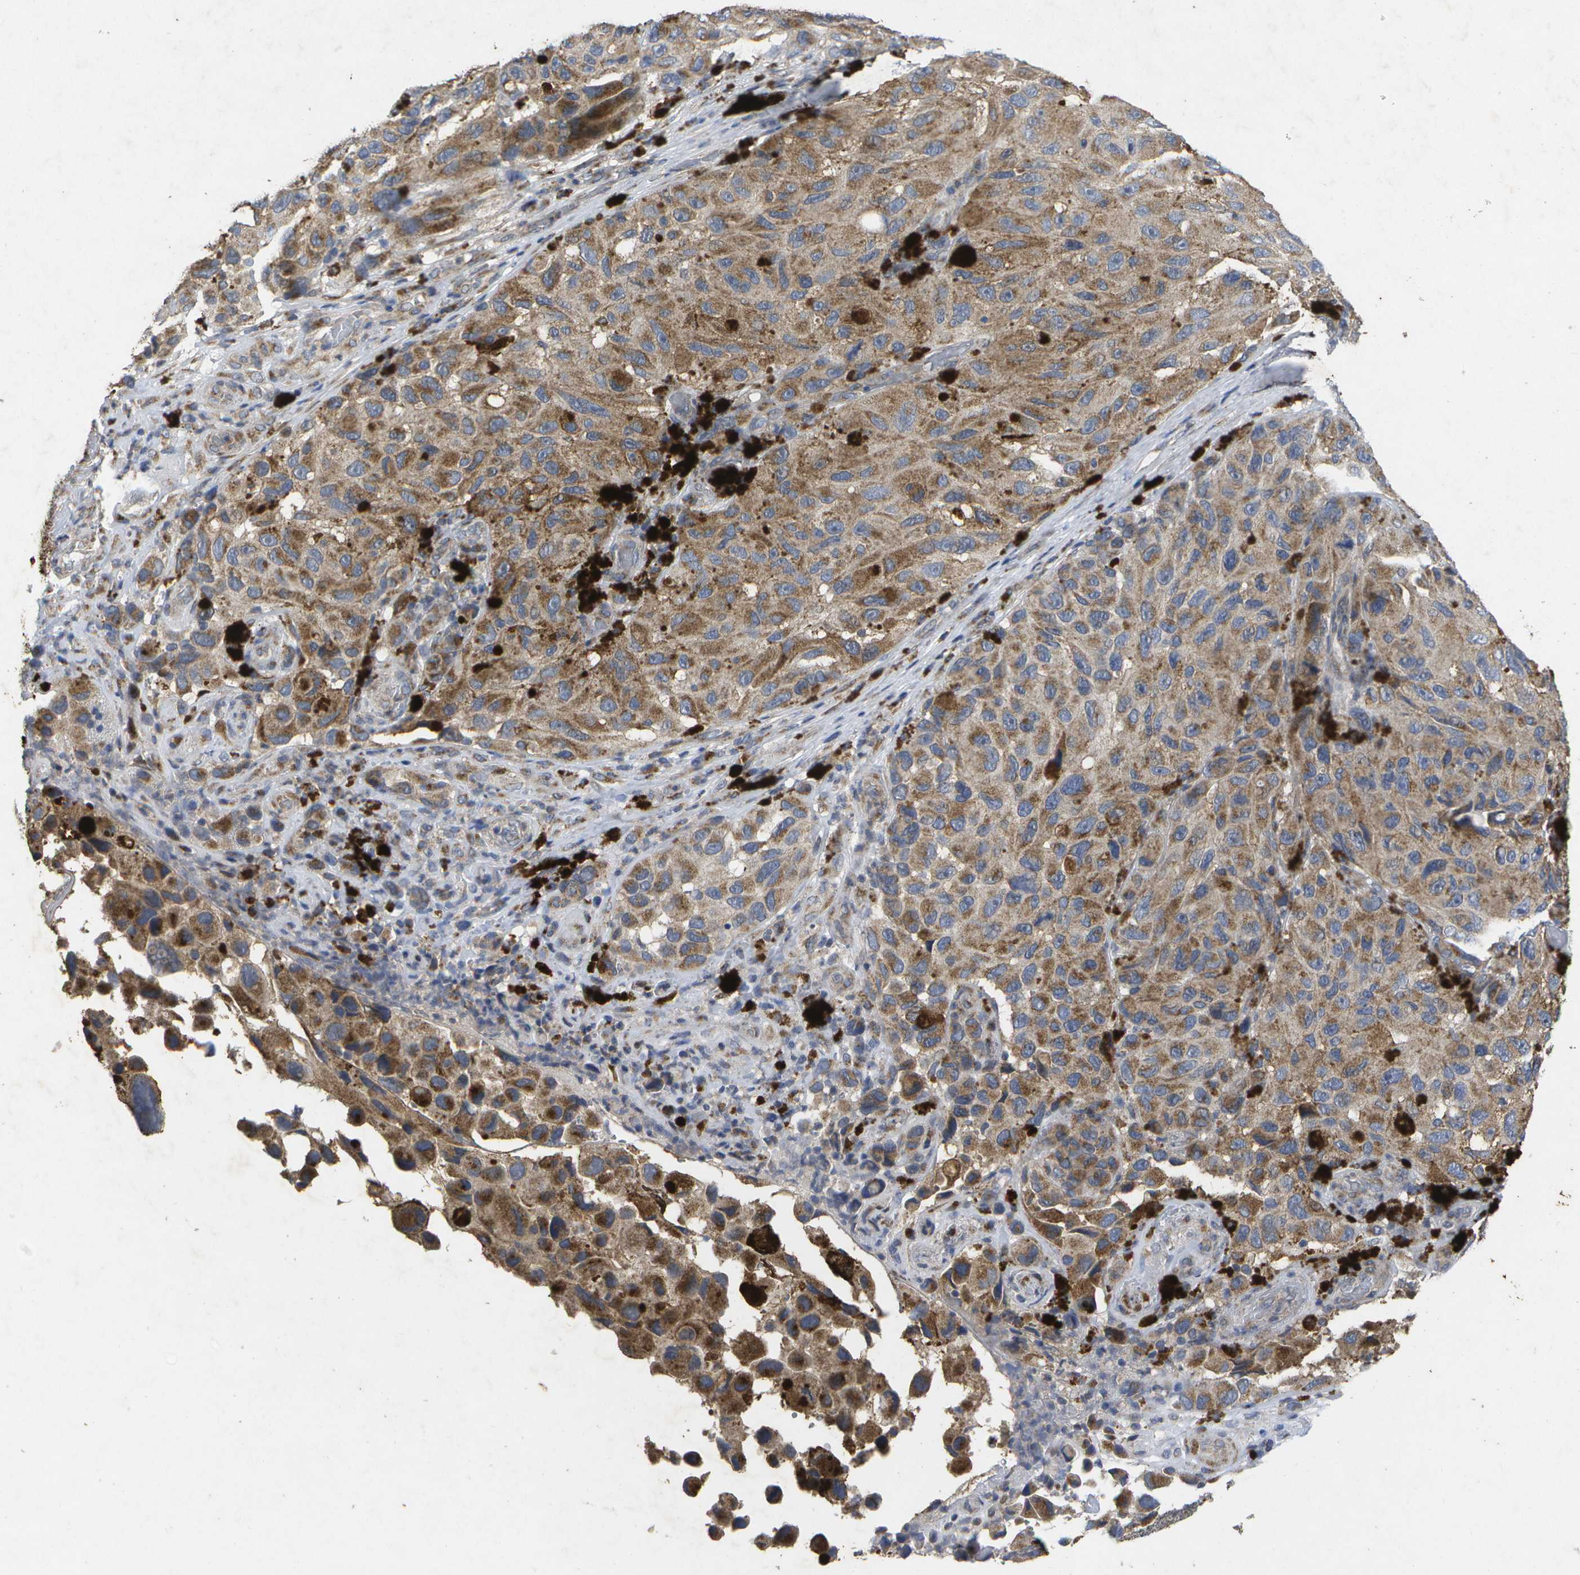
{"staining": {"intensity": "moderate", "quantity": ">75%", "location": "cytoplasmic/membranous"}, "tissue": "melanoma", "cell_type": "Tumor cells", "image_type": "cancer", "snomed": [{"axis": "morphology", "description": "Malignant melanoma, NOS"}, {"axis": "topography", "description": "Skin"}], "caption": "The histopathology image reveals a brown stain indicating the presence of a protein in the cytoplasmic/membranous of tumor cells in melanoma.", "gene": "KDELR1", "patient": {"sex": "female", "age": 73}}